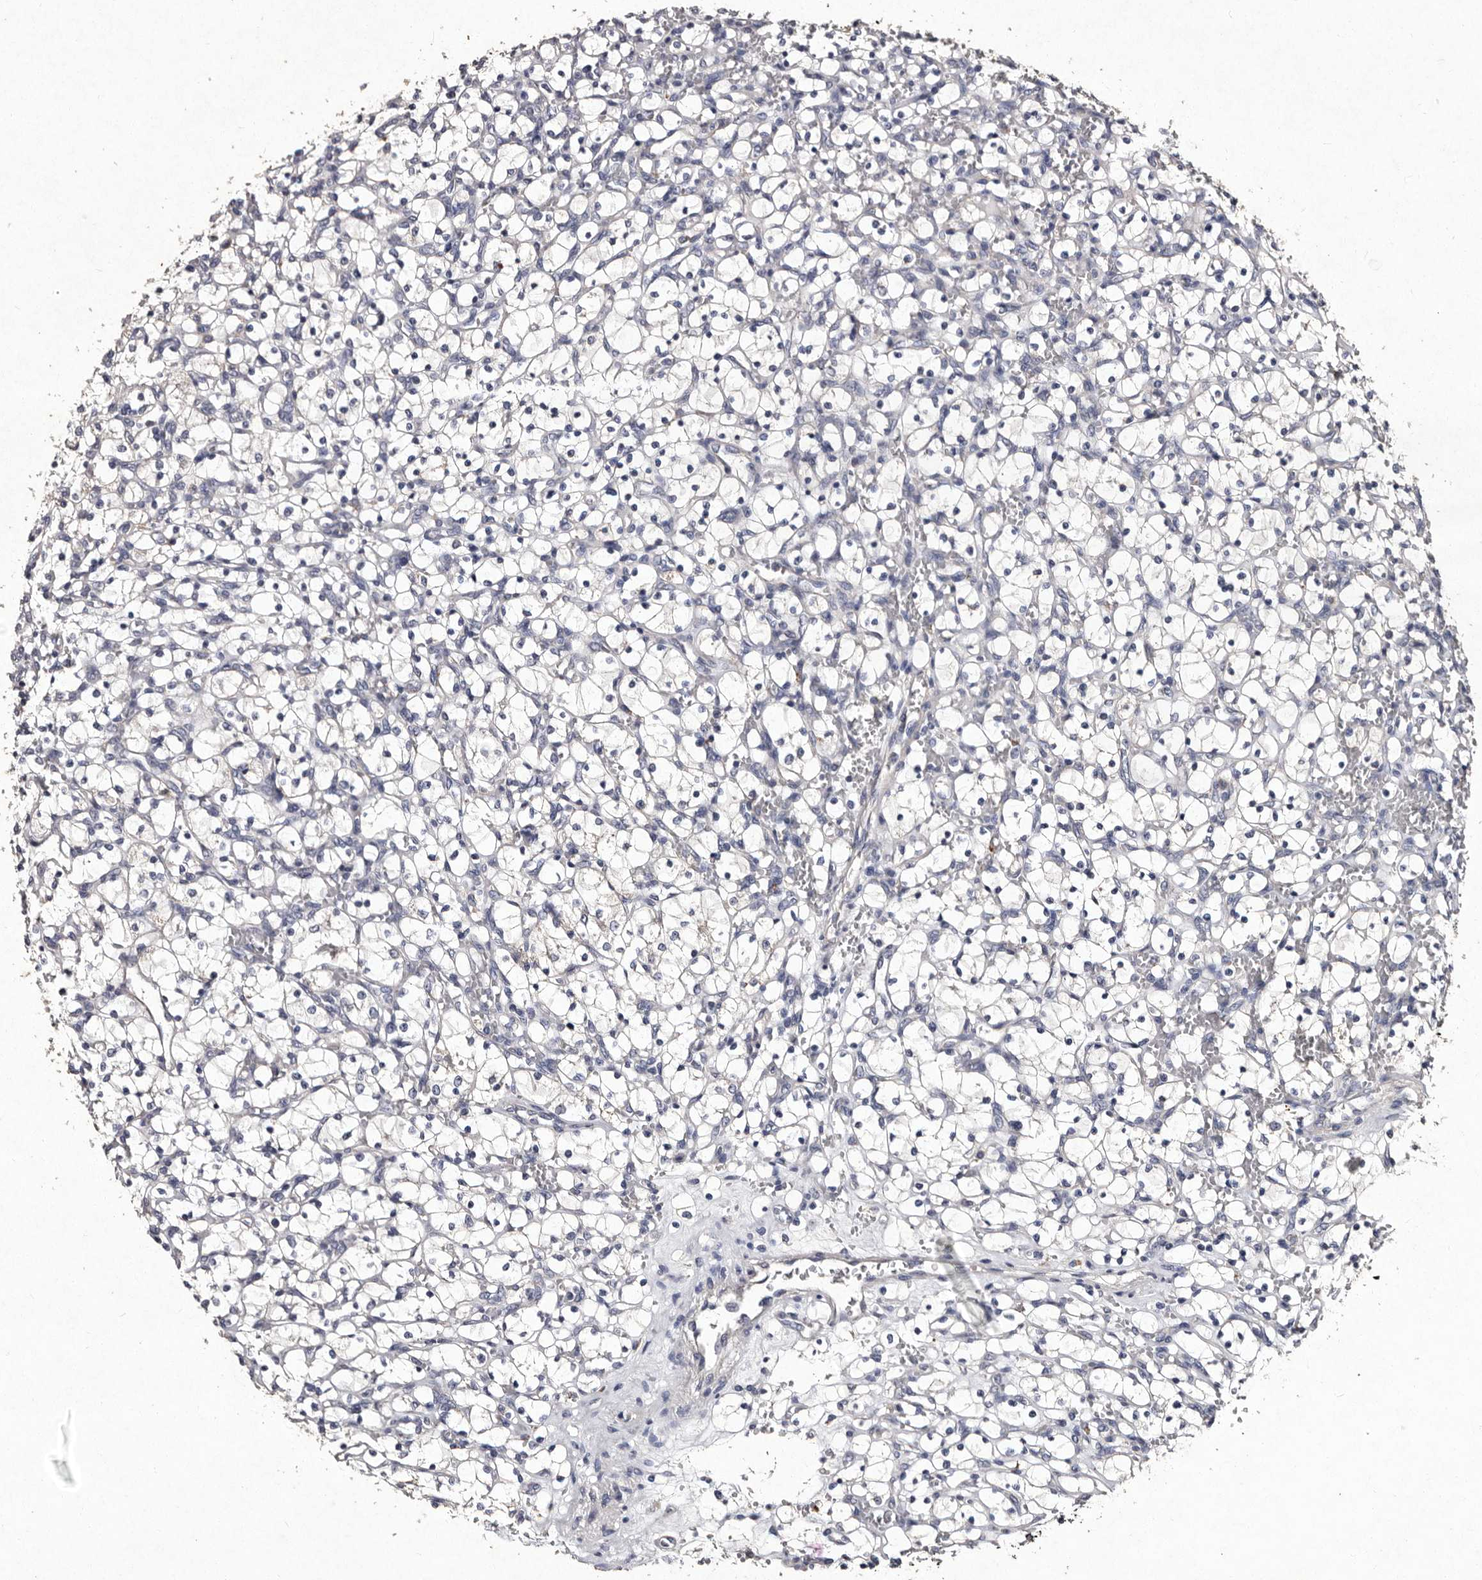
{"staining": {"intensity": "negative", "quantity": "none", "location": "none"}, "tissue": "renal cancer", "cell_type": "Tumor cells", "image_type": "cancer", "snomed": [{"axis": "morphology", "description": "Adenocarcinoma, NOS"}, {"axis": "topography", "description": "Kidney"}], "caption": "Tumor cells show no significant staining in renal cancer (adenocarcinoma).", "gene": "TFB1M", "patient": {"sex": "female", "age": 69}}